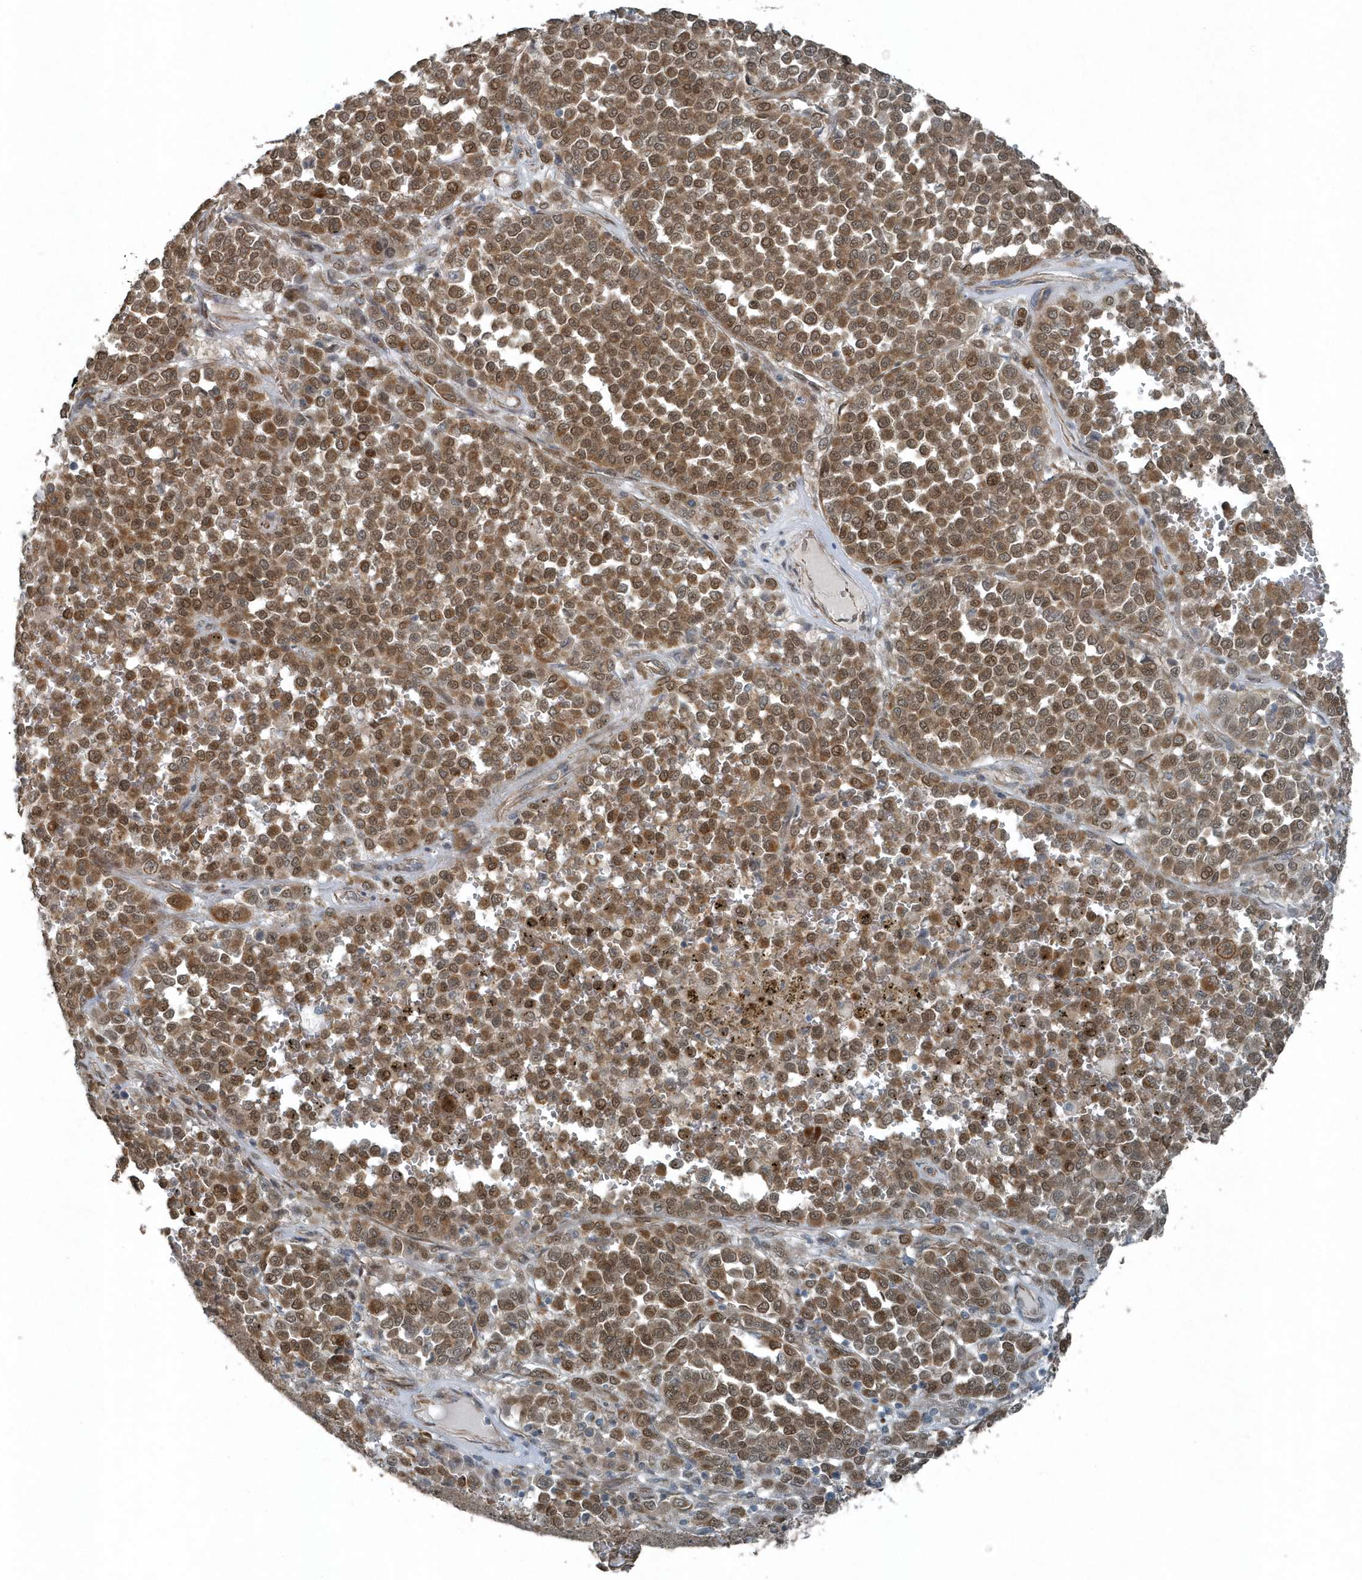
{"staining": {"intensity": "moderate", "quantity": ">75%", "location": "cytoplasmic/membranous,nuclear"}, "tissue": "melanoma", "cell_type": "Tumor cells", "image_type": "cancer", "snomed": [{"axis": "morphology", "description": "Malignant melanoma, Metastatic site"}, {"axis": "topography", "description": "Pancreas"}], "caption": "Moderate cytoplasmic/membranous and nuclear expression for a protein is seen in about >75% of tumor cells of malignant melanoma (metastatic site) using immunohistochemistry (IHC).", "gene": "GCC2", "patient": {"sex": "female", "age": 30}}